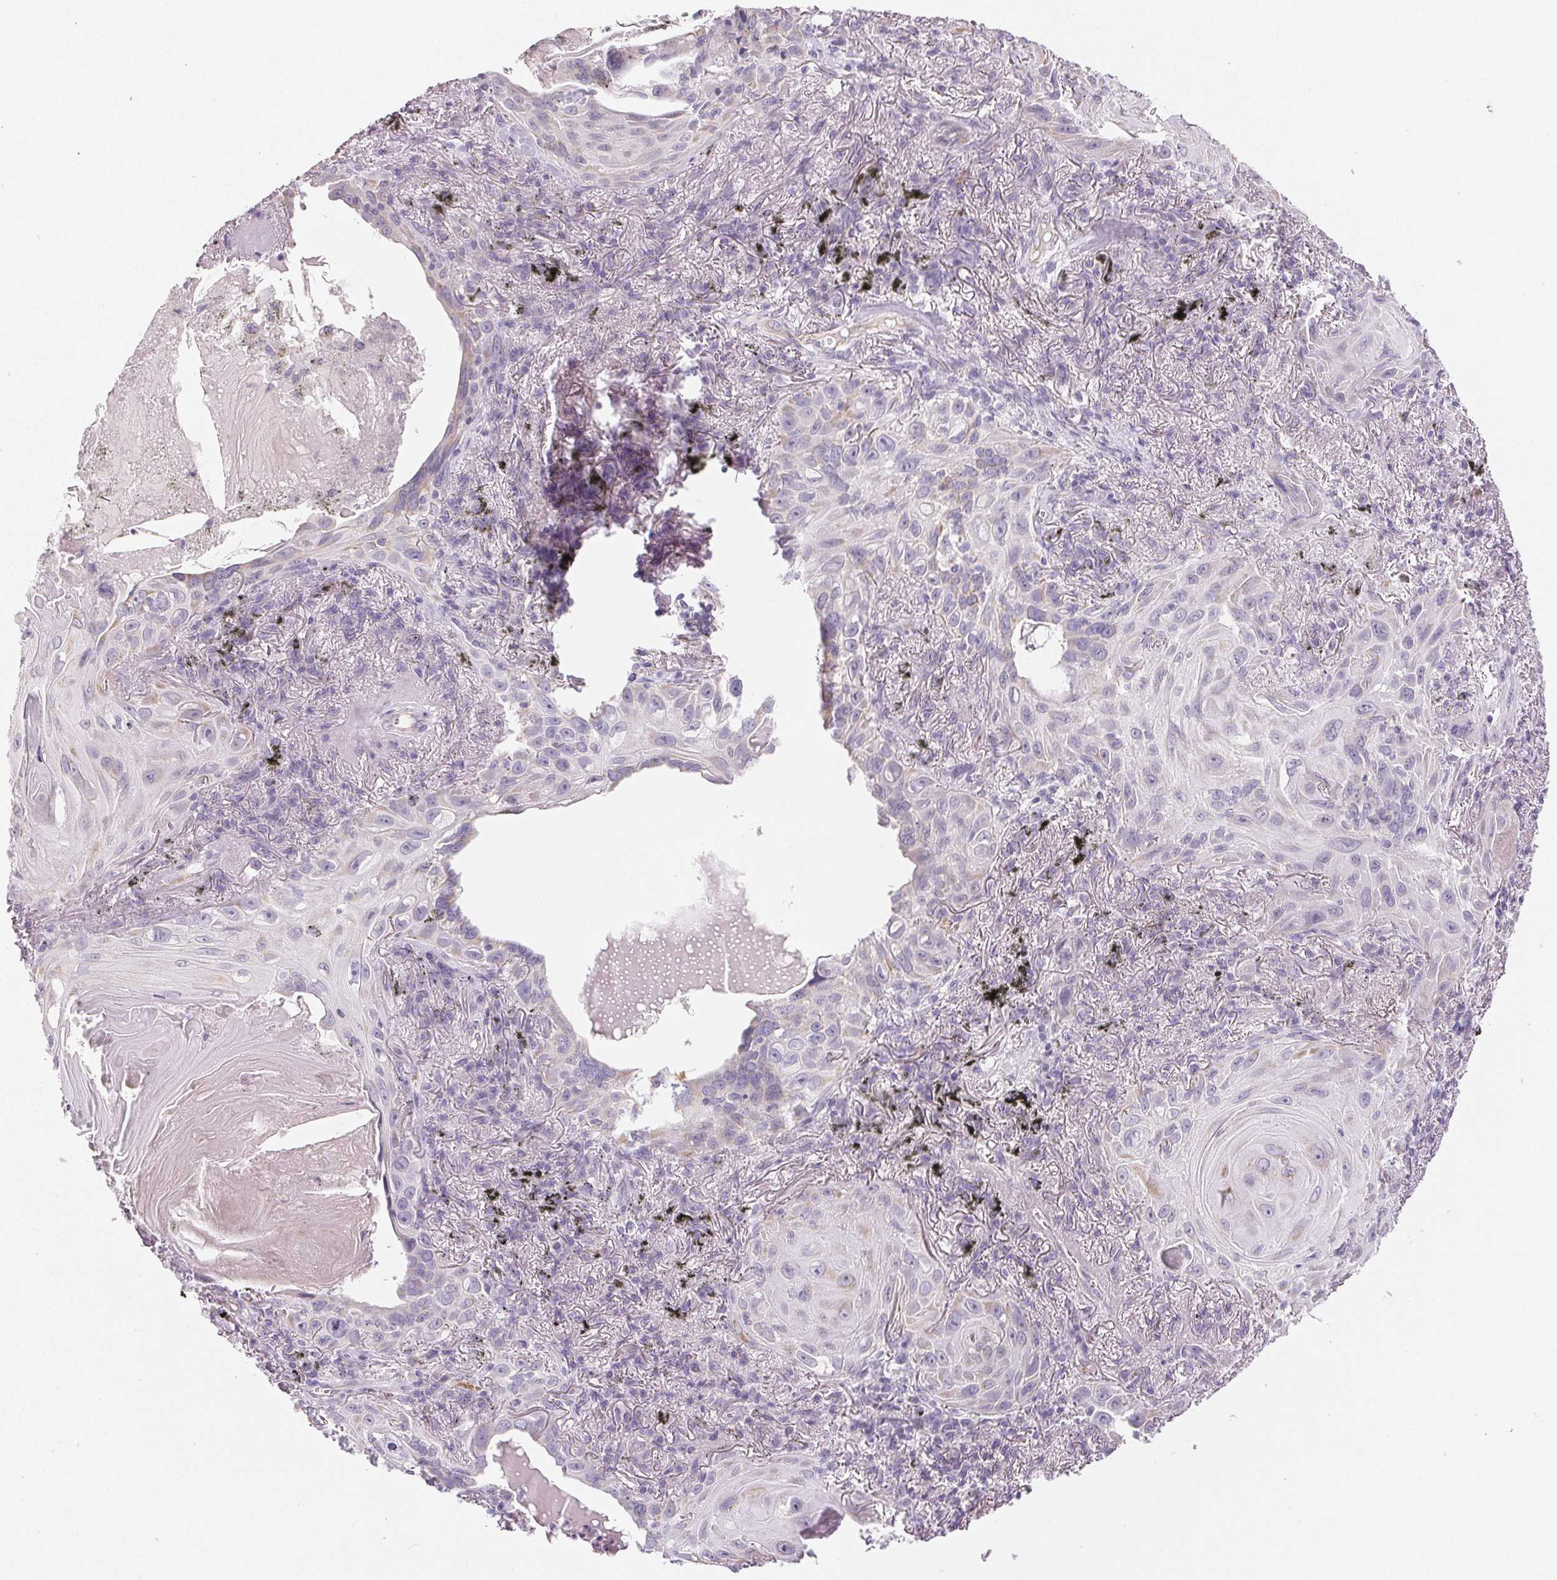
{"staining": {"intensity": "negative", "quantity": "none", "location": "none"}, "tissue": "lung cancer", "cell_type": "Tumor cells", "image_type": "cancer", "snomed": [{"axis": "morphology", "description": "Squamous cell carcinoma, NOS"}, {"axis": "topography", "description": "Lung"}], "caption": "Tumor cells show no significant positivity in lung cancer.", "gene": "SMYD1", "patient": {"sex": "male", "age": 79}}